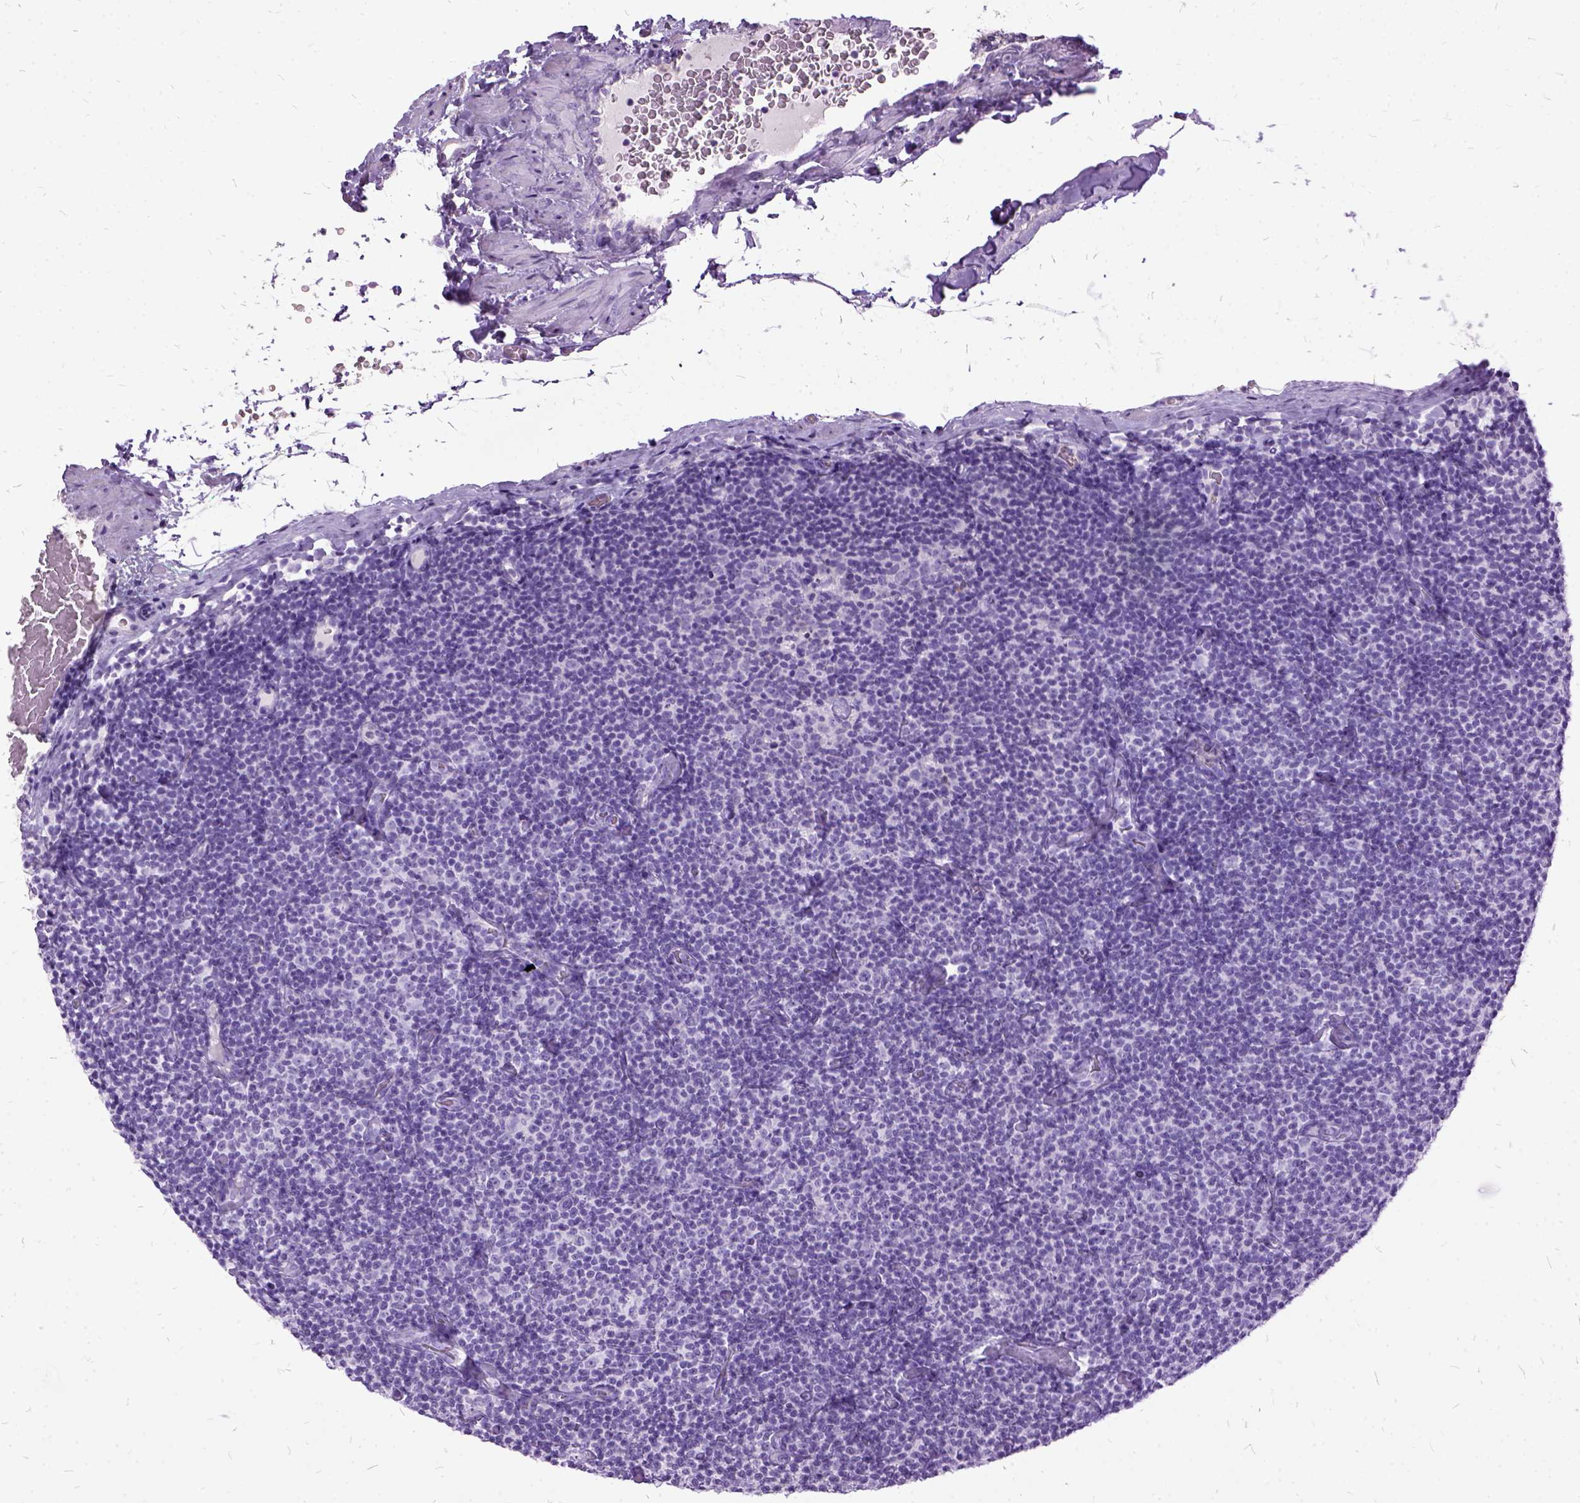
{"staining": {"intensity": "negative", "quantity": "none", "location": "none"}, "tissue": "lymphoma", "cell_type": "Tumor cells", "image_type": "cancer", "snomed": [{"axis": "morphology", "description": "Malignant lymphoma, non-Hodgkin's type, Low grade"}, {"axis": "topography", "description": "Lymph node"}], "caption": "A high-resolution photomicrograph shows IHC staining of lymphoma, which demonstrates no significant staining in tumor cells.", "gene": "MME", "patient": {"sex": "male", "age": 81}}